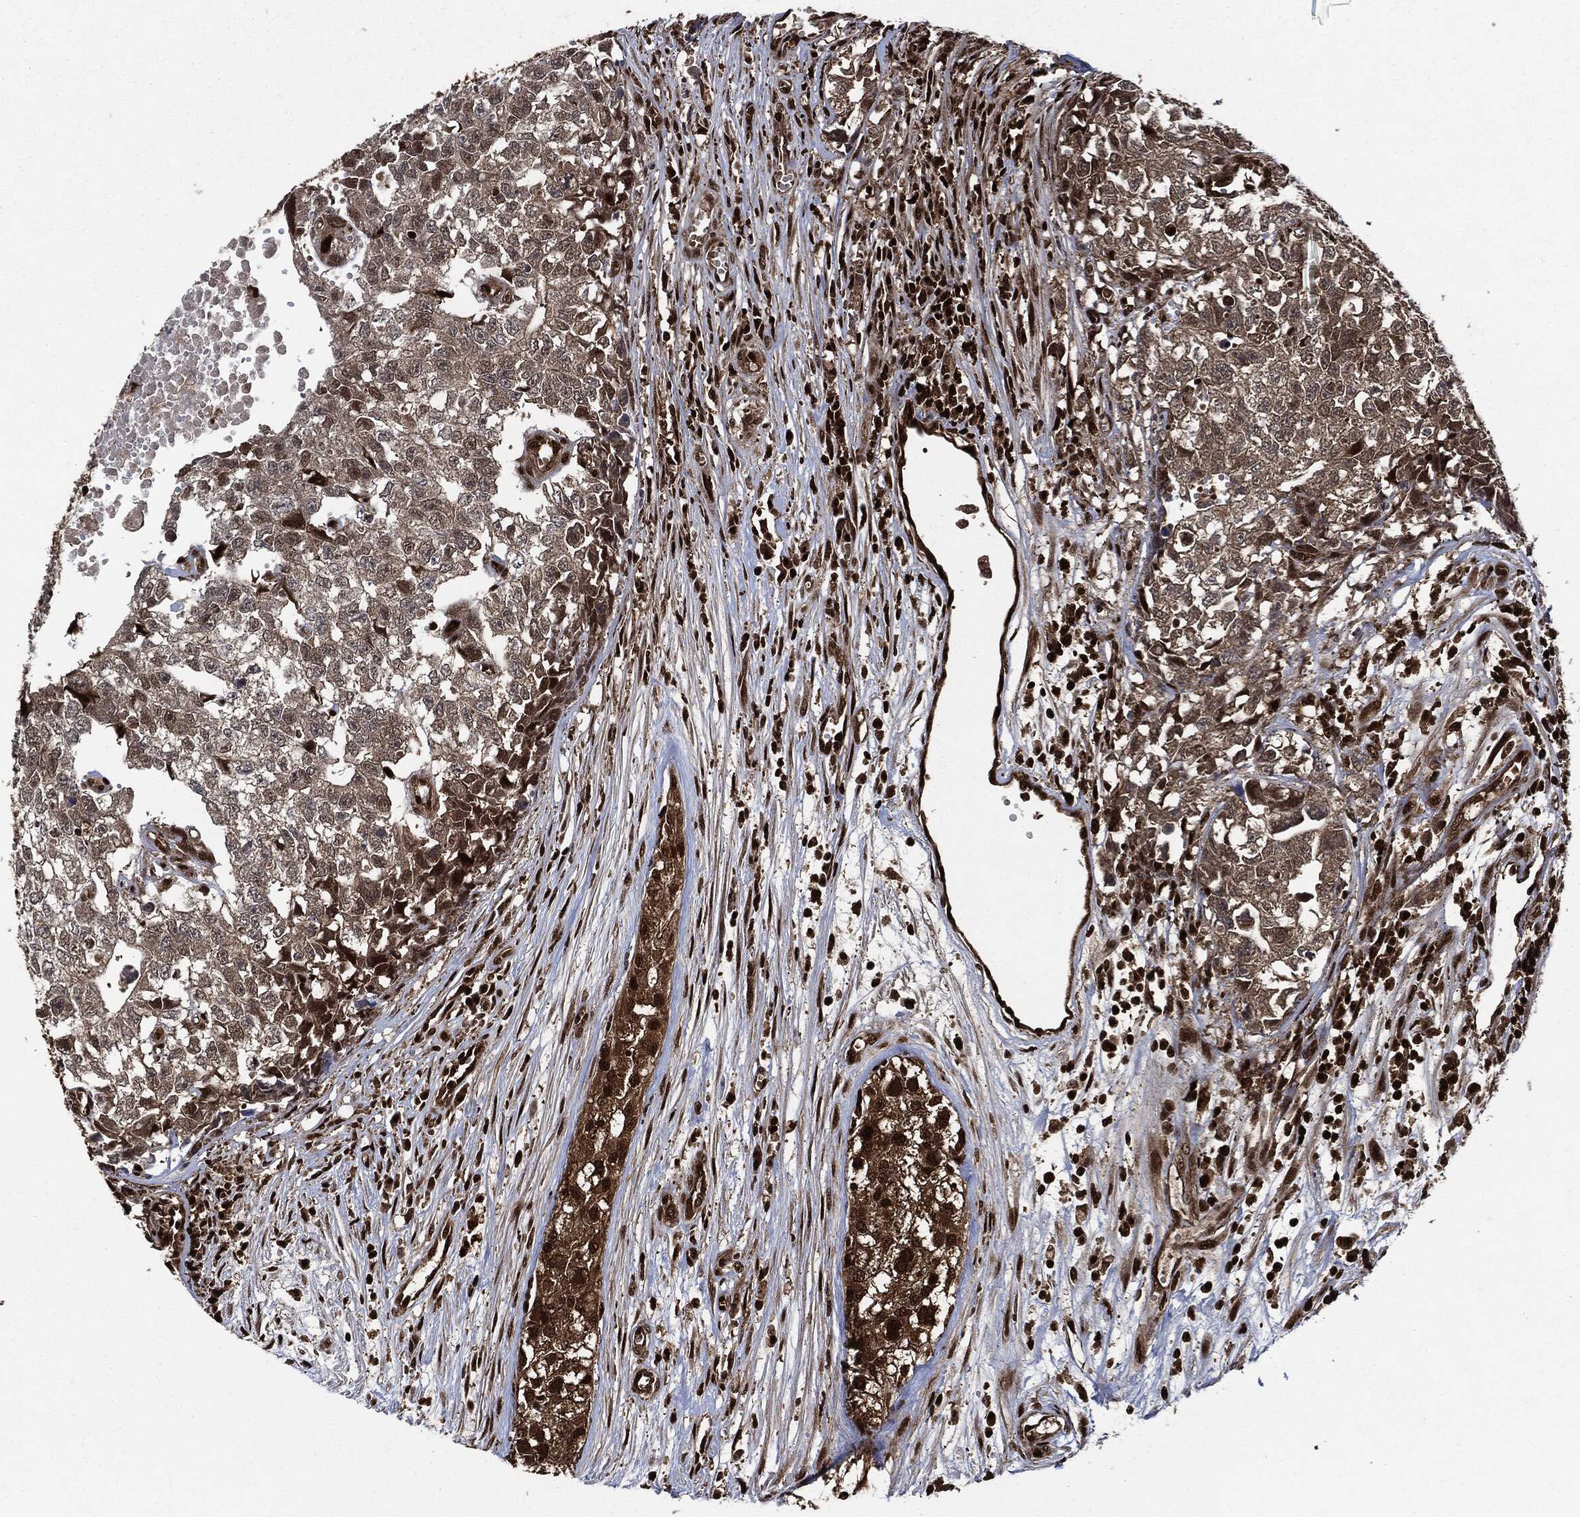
{"staining": {"intensity": "weak", "quantity": ">75%", "location": "cytoplasmic/membranous"}, "tissue": "testis cancer", "cell_type": "Tumor cells", "image_type": "cancer", "snomed": [{"axis": "morphology", "description": "Seminoma, NOS"}, {"axis": "morphology", "description": "Carcinoma, Embryonal, NOS"}, {"axis": "topography", "description": "Testis"}], "caption": "This micrograph reveals immunohistochemistry (IHC) staining of human testis cancer (seminoma), with low weak cytoplasmic/membranous positivity in about >75% of tumor cells.", "gene": "YWHAB", "patient": {"sex": "male", "age": 22}}